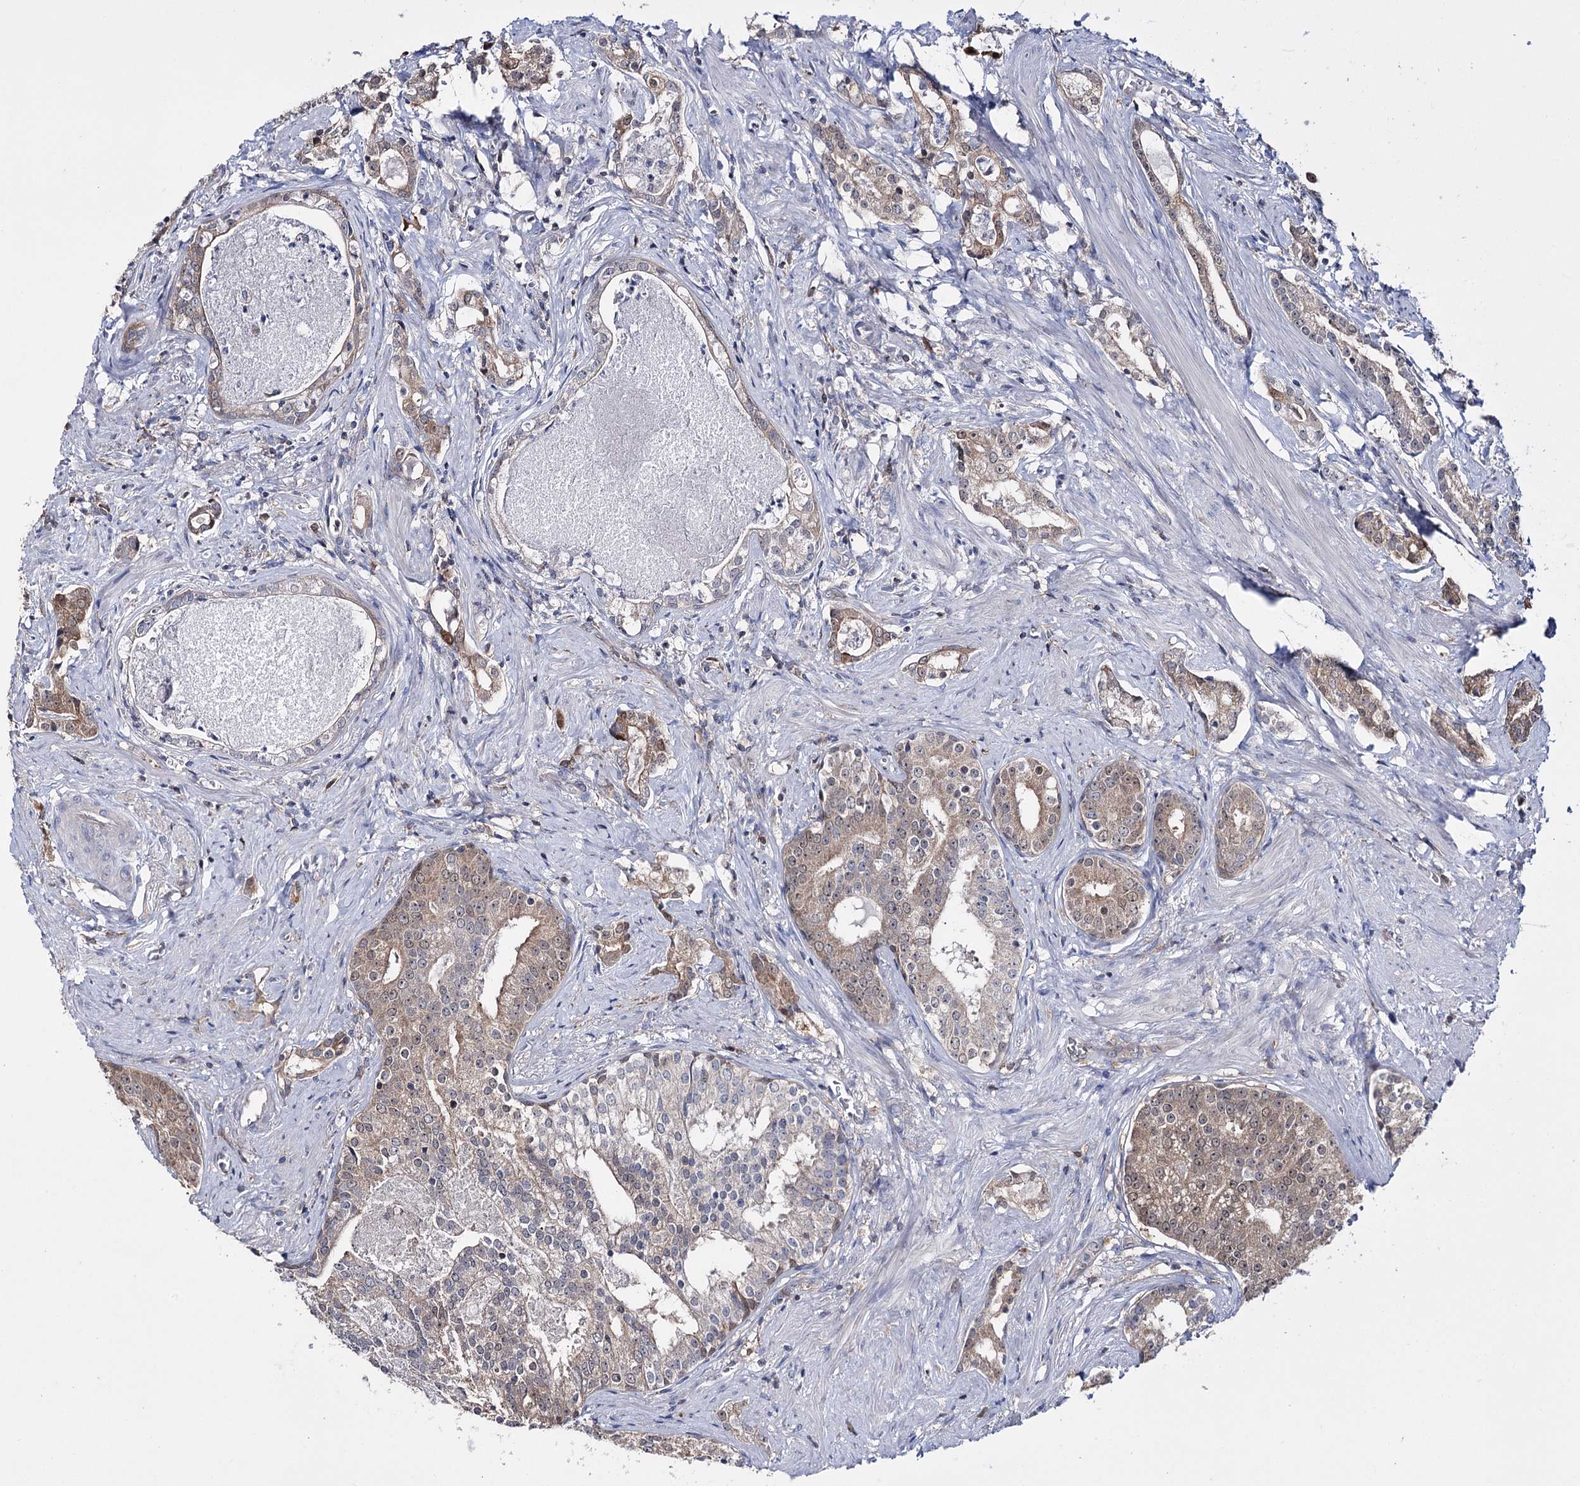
{"staining": {"intensity": "moderate", "quantity": "25%-75%", "location": "cytoplasmic/membranous,nuclear"}, "tissue": "prostate cancer", "cell_type": "Tumor cells", "image_type": "cancer", "snomed": [{"axis": "morphology", "description": "Adenocarcinoma, High grade"}, {"axis": "topography", "description": "Prostate"}], "caption": "Brown immunohistochemical staining in human high-grade adenocarcinoma (prostate) demonstrates moderate cytoplasmic/membranous and nuclear positivity in about 25%-75% of tumor cells.", "gene": "PTER", "patient": {"sex": "male", "age": 58}}